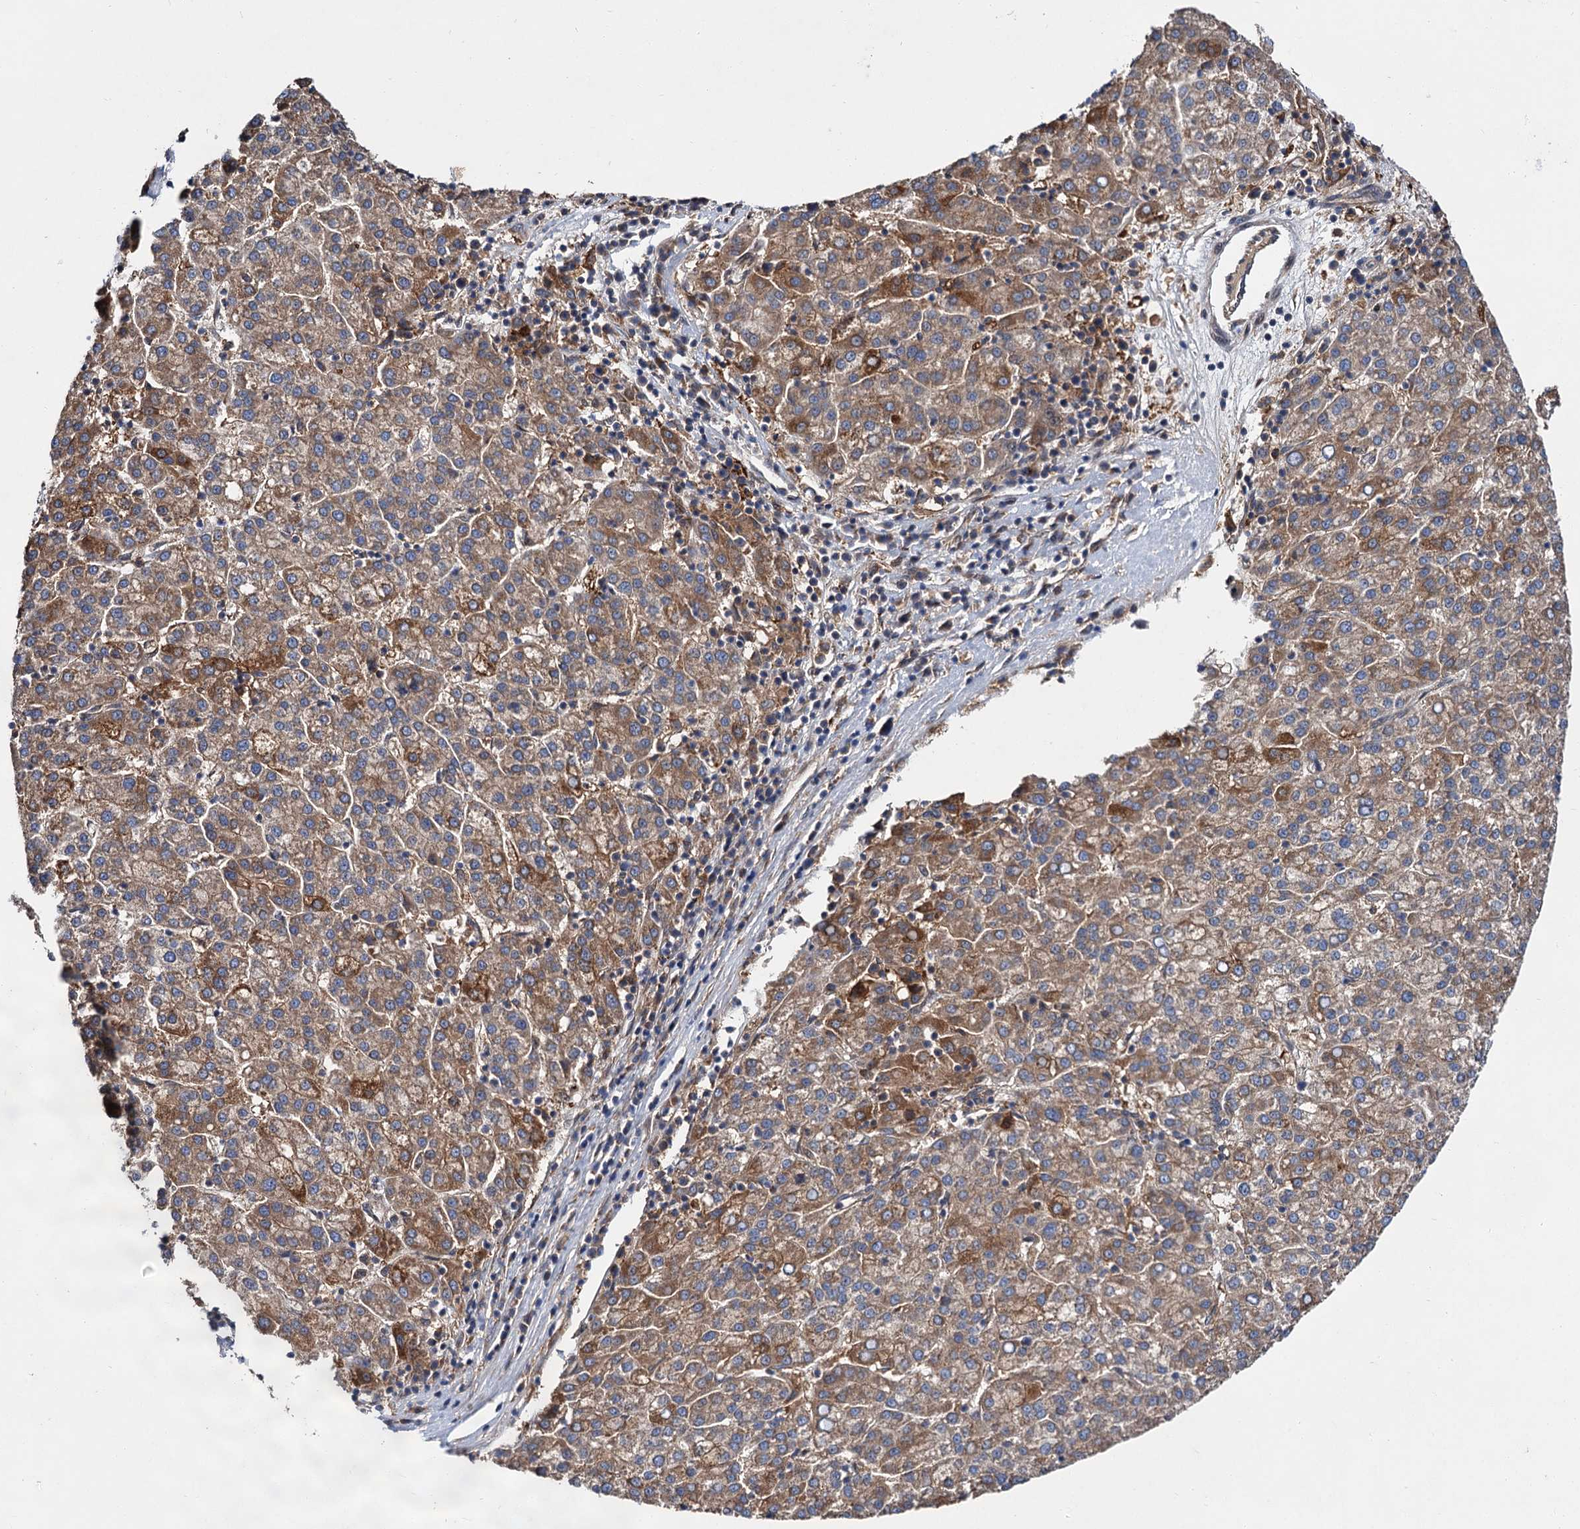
{"staining": {"intensity": "moderate", "quantity": ">75%", "location": "cytoplasmic/membranous"}, "tissue": "liver cancer", "cell_type": "Tumor cells", "image_type": "cancer", "snomed": [{"axis": "morphology", "description": "Carcinoma, Hepatocellular, NOS"}, {"axis": "topography", "description": "Liver"}], "caption": "Immunohistochemistry of human liver cancer shows medium levels of moderate cytoplasmic/membranous positivity in approximately >75% of tumor cells.", "gene": "NAA25", "patient": {"sex": "female", "age": 58}}